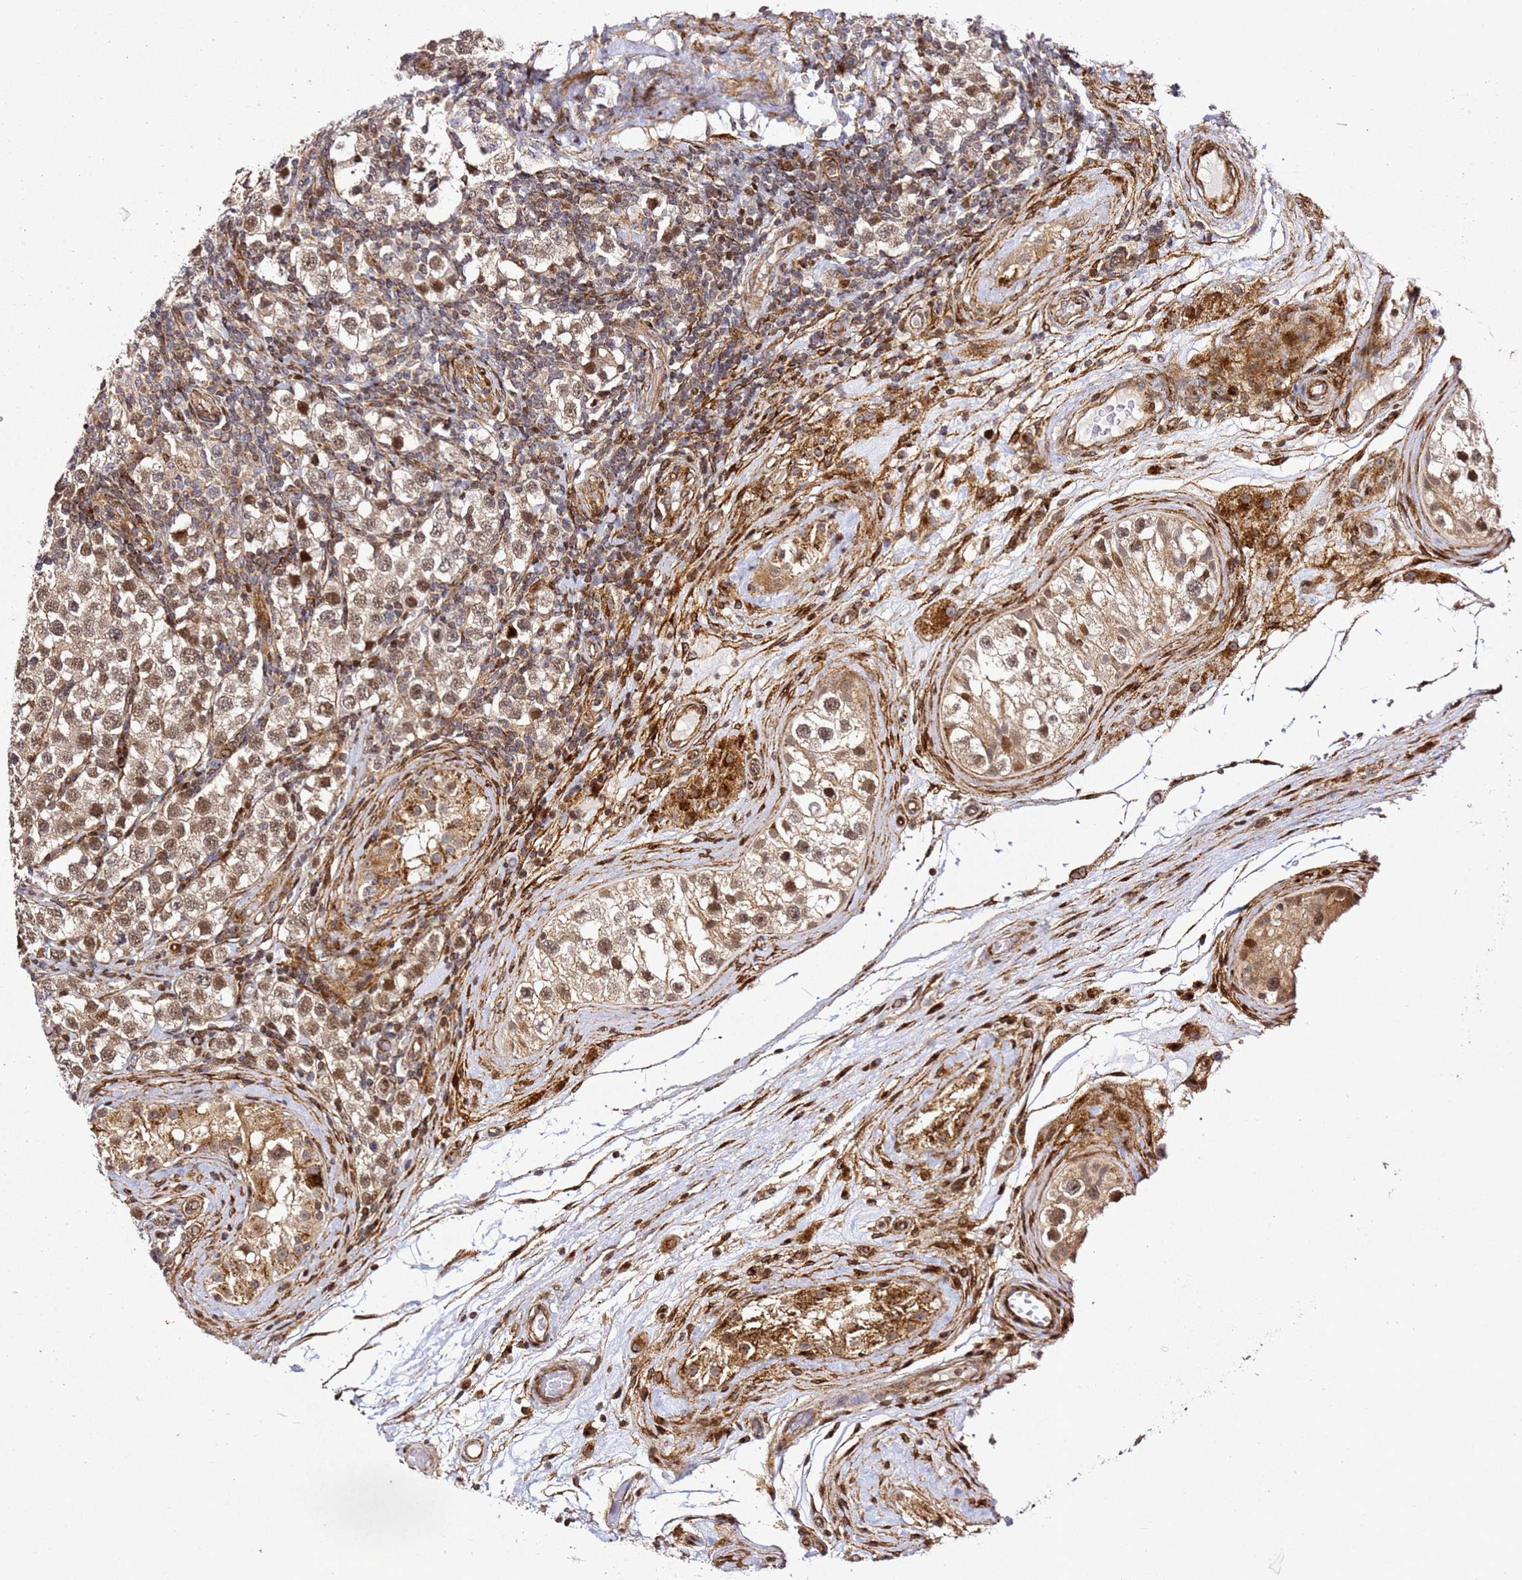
{"staining": {"intensity": "moderate", "quantity": ">75%", "location": "nuclear"}, "tissue": "testis cancer", "cell_type": "Tumor cells", "image_type": "cancer", "snomed": [{"axis": "morphology", "description": "Seminoma, NOS"}, {"axis": "topography", "description": "Testis"}], "caption": "Tumor cells show moderate nuclear staining in approximately >75% of cells in testis cancer (seminoma).", "gene": "ZNF296", "patient": {"sex": "male", "age": 34}}